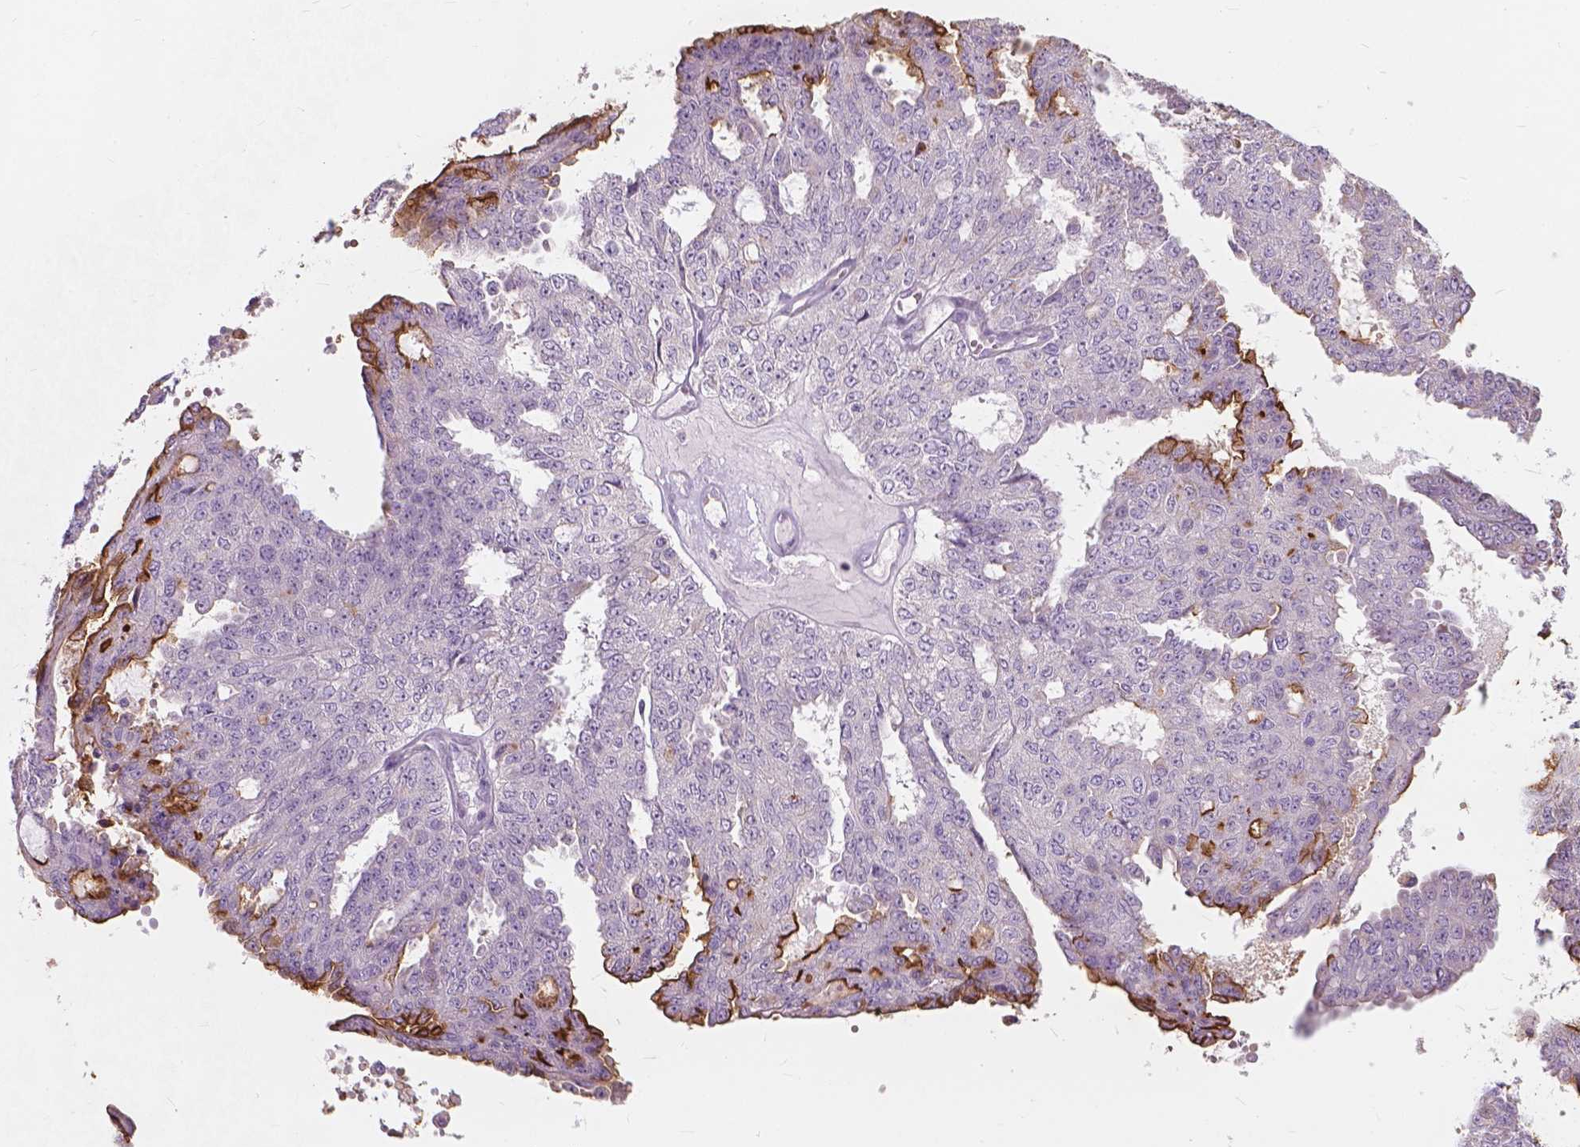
{"staining": {"intensity": "moderate", "quantity": "<25%", "location": "cytoplasmic/membranous"}, "tissue": "ovarian cancer", "cell_type": "Tumor cells", "image_type": "cancer", "snomed": [{"axis": "morphology", "description": "Cystadenocarcinoma, serous, NOS"}, {"axis": "topography", "description": "Ovary"}], "caption": "Moderate cytoplasmic/membranous positivity for a protein is identified in approximately <25% of tumor cells of serous cystadenocarcinoma (ovarian) using immunohistochemistry.", "gene": "GPRC5A", "patient": {"sex": "female", "age": 71}}